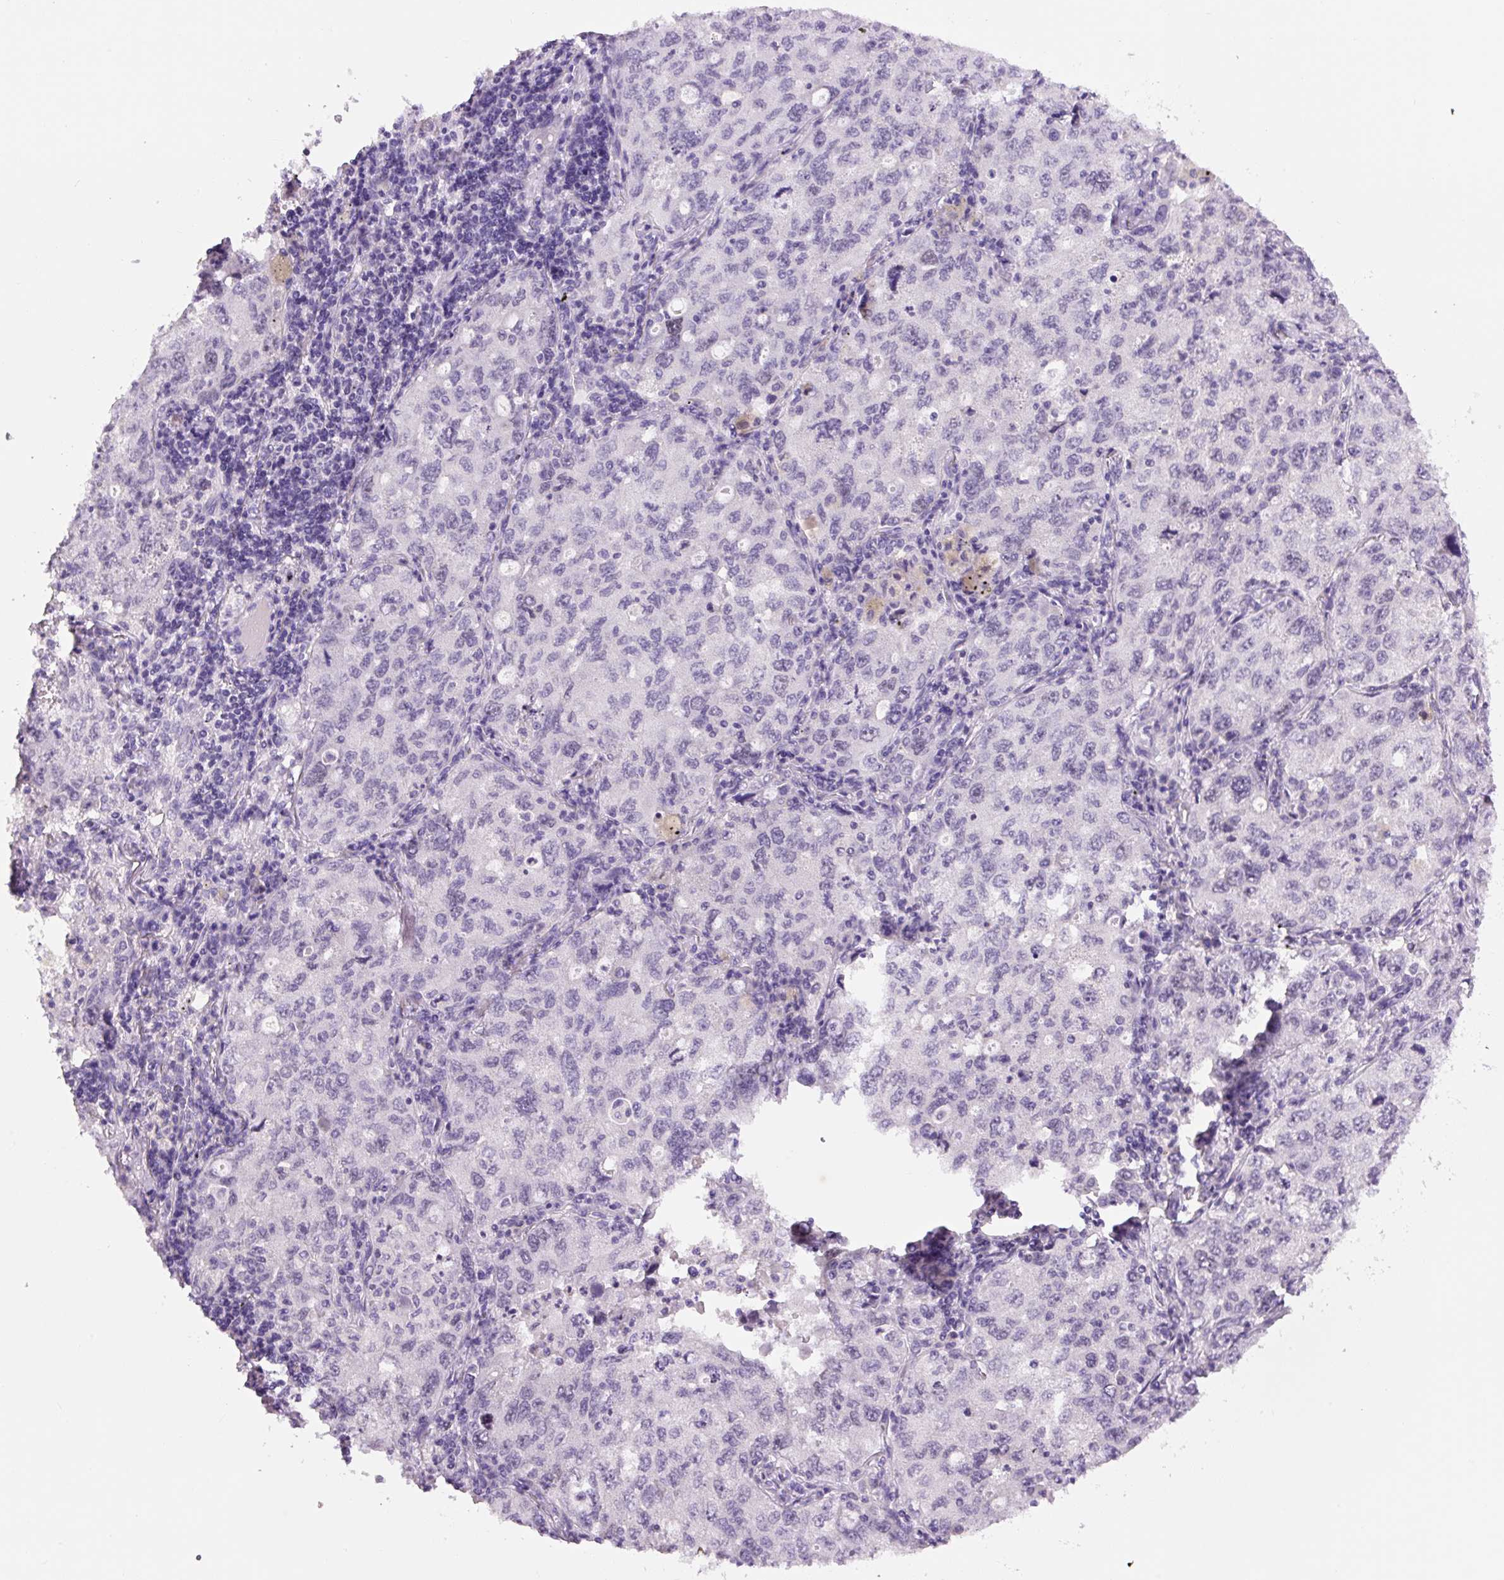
{"staining": {"intensity": "negative", "quantity": "none", "location": "none"}, "tissue": "lung cancer", "cell_type": "Tumor cells", "image_type": "cancer", "snomed": [{"axis": "morphology", "description": "Adenocarcinoma, NOS"}, {"axis": "topography", "description": "Lung"}], "caption": "Tumor cells show no significant protein positivity in lung cancer (adenocarcinoma). The staining was performed using DAB (3,3'-diaminobenzidine) to visualize the protein expression in brown, while the nuclei were stained in blue with hematoxylin (Magnification: 20x).", "gene": "SIX1", "patient": {"sex": "female", "age": 57}}